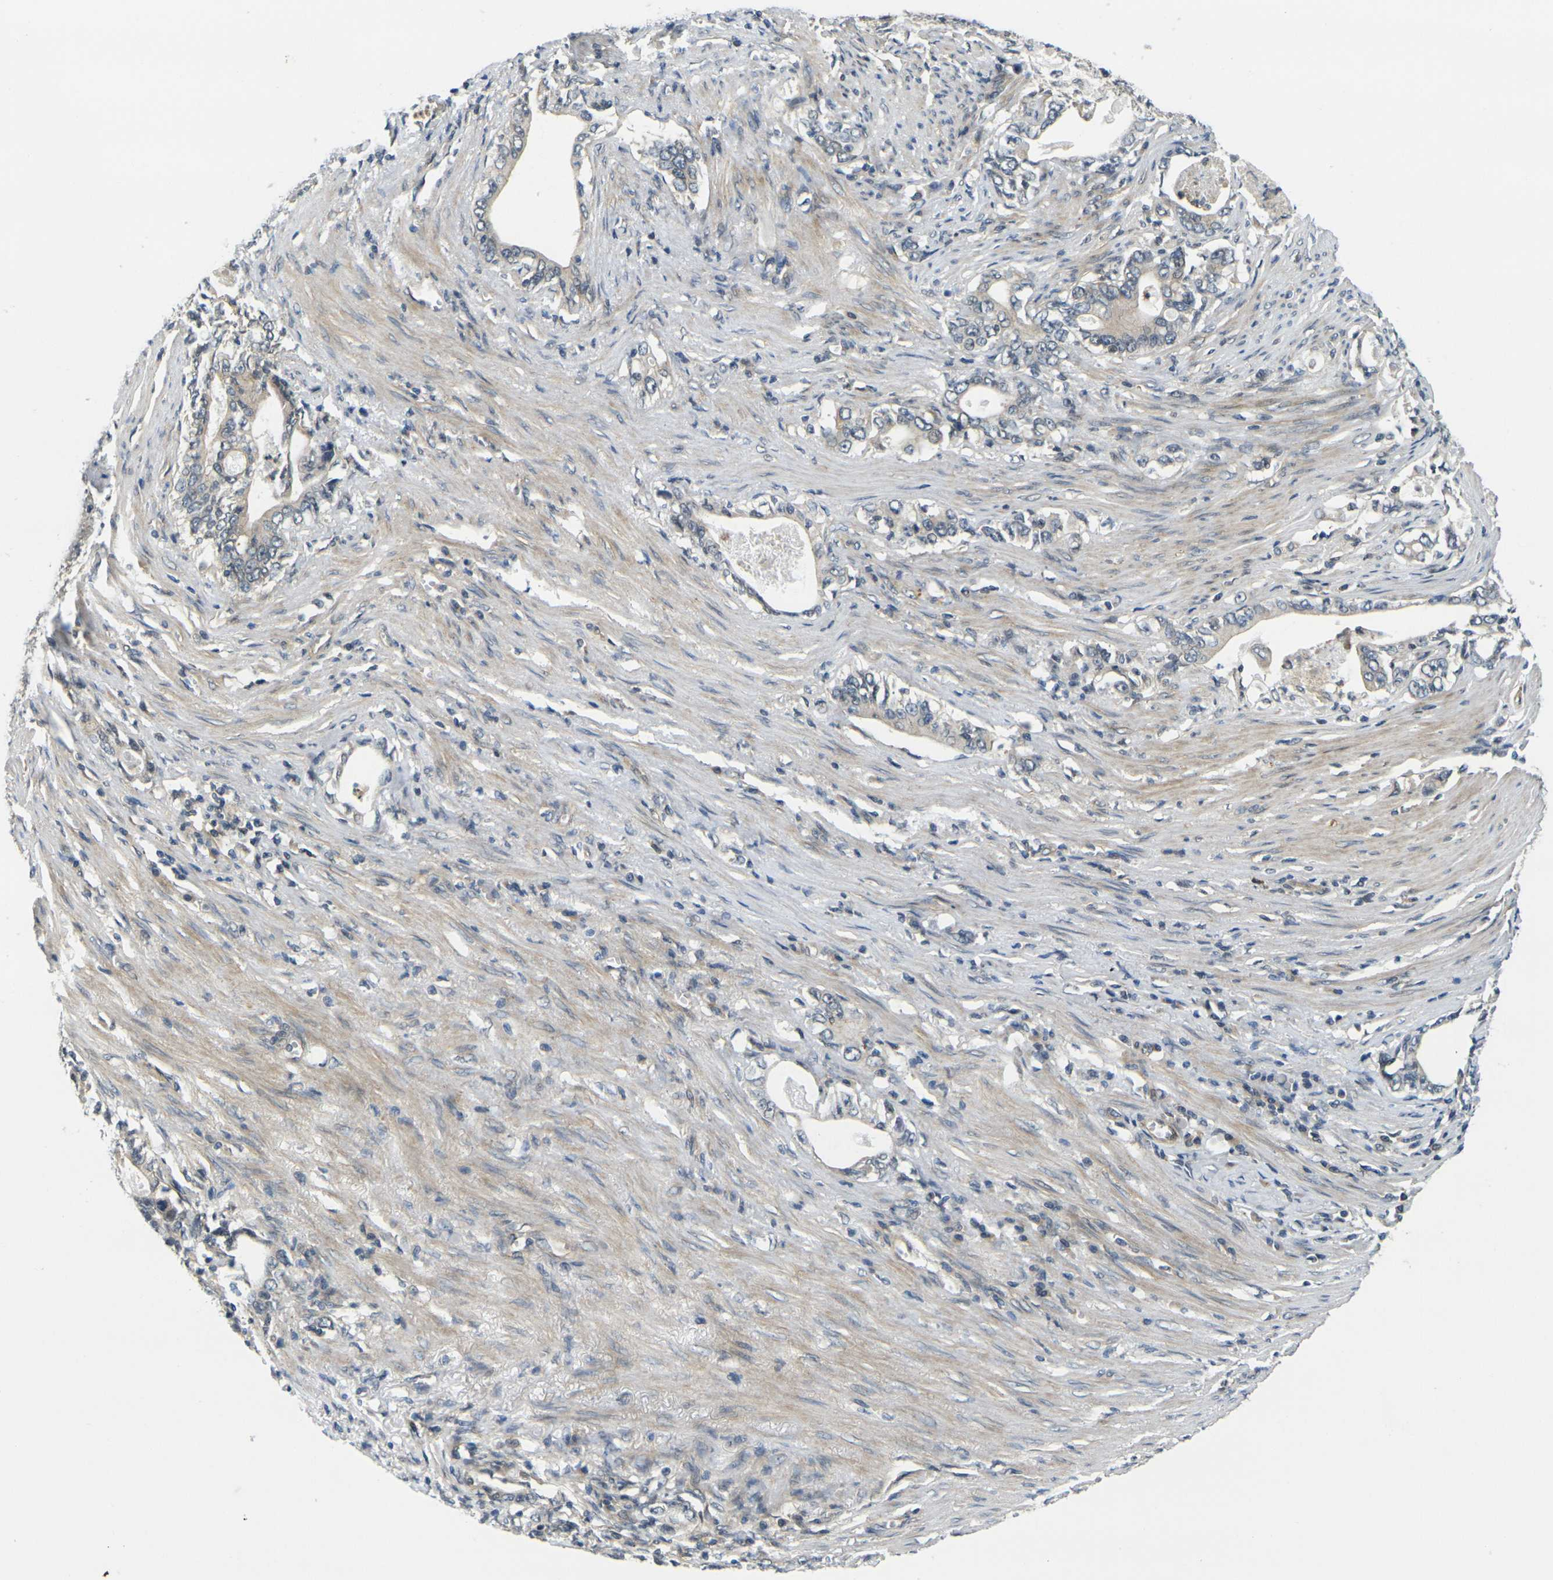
{"staining": {"intensity": "weak", "quantity": "<25%", "location": "cytoplasmic/membranous"}, "tissue": "stomach cancer", "cell_type": "Tumor cells", "image_type": "cancer", "snomed": [{"axis": "morphology", "description": "Adenocarcinoma, NOS"}, {"axis": "topography", "description": "Stomach, lower"}], "caption": "High magnification brightfield microscopy of stomach cancer stained with DAB (brown) and counterstained with hematoxylin (blue): tumor cells show no significant positivity.", "gene": "KCTD10", "patient": {"sex": "female", "age": 72}}